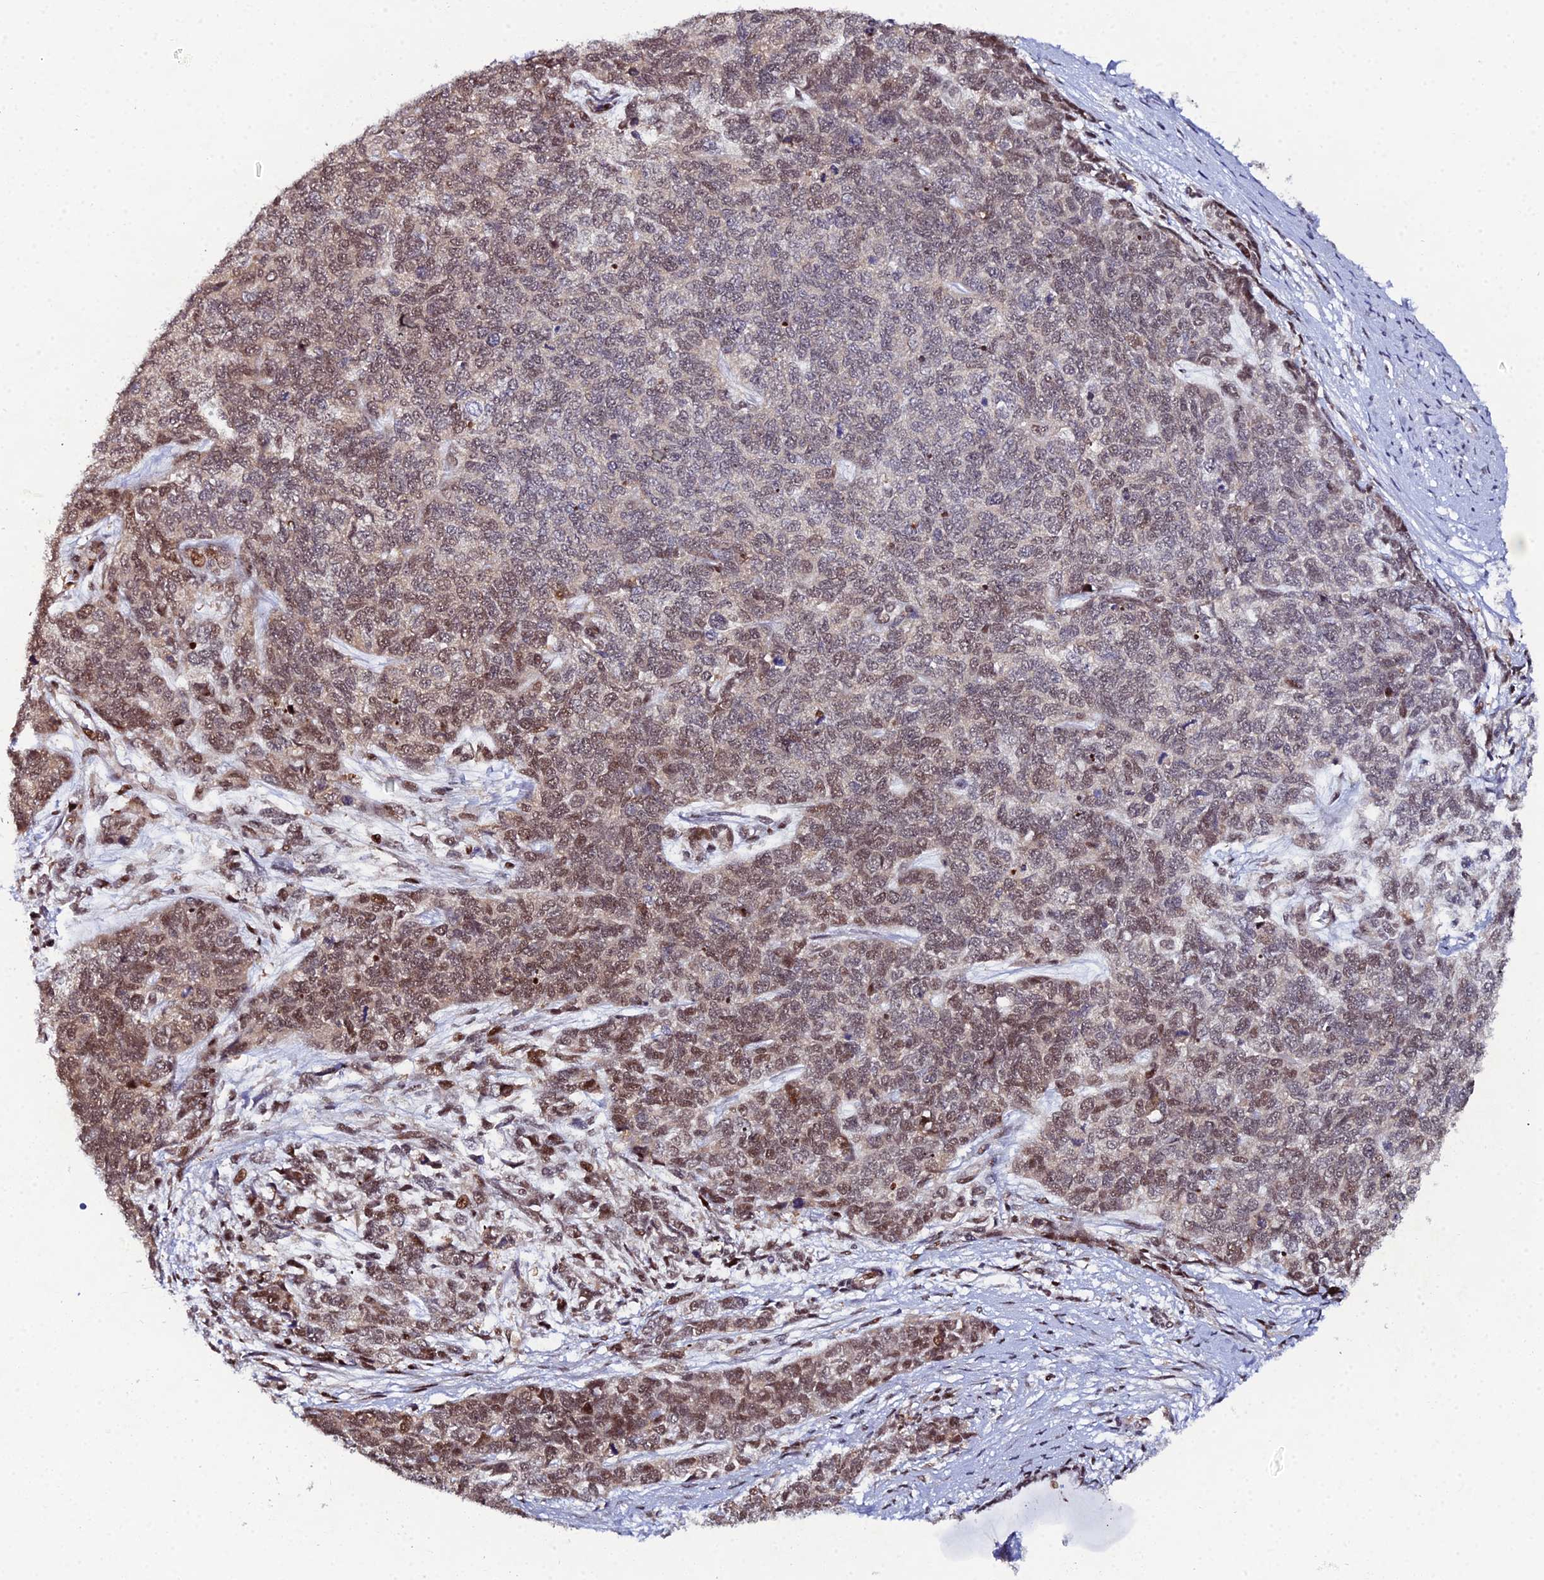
{"staining": {"intensity": "moderate", "quantity": ">75%", "location": "nuclear"}, "tissue": "cervical cancer", "cell_type": "Tumor cells", "image_type": "cancer", "snomed": [{"axis": "morphology", "description": "Squamous cell carcinoma, NOS"}, {"axis": "topography", "description": "Cervix"}], "caption": "This histopathology image exhibits IHC staining of human cervical squamous cell carcinoma, with medium moderate nuclear positivity in about >75% of tumor cells.", "gene": "TIFA", "patient": {"sex": "female", "age": 63}}